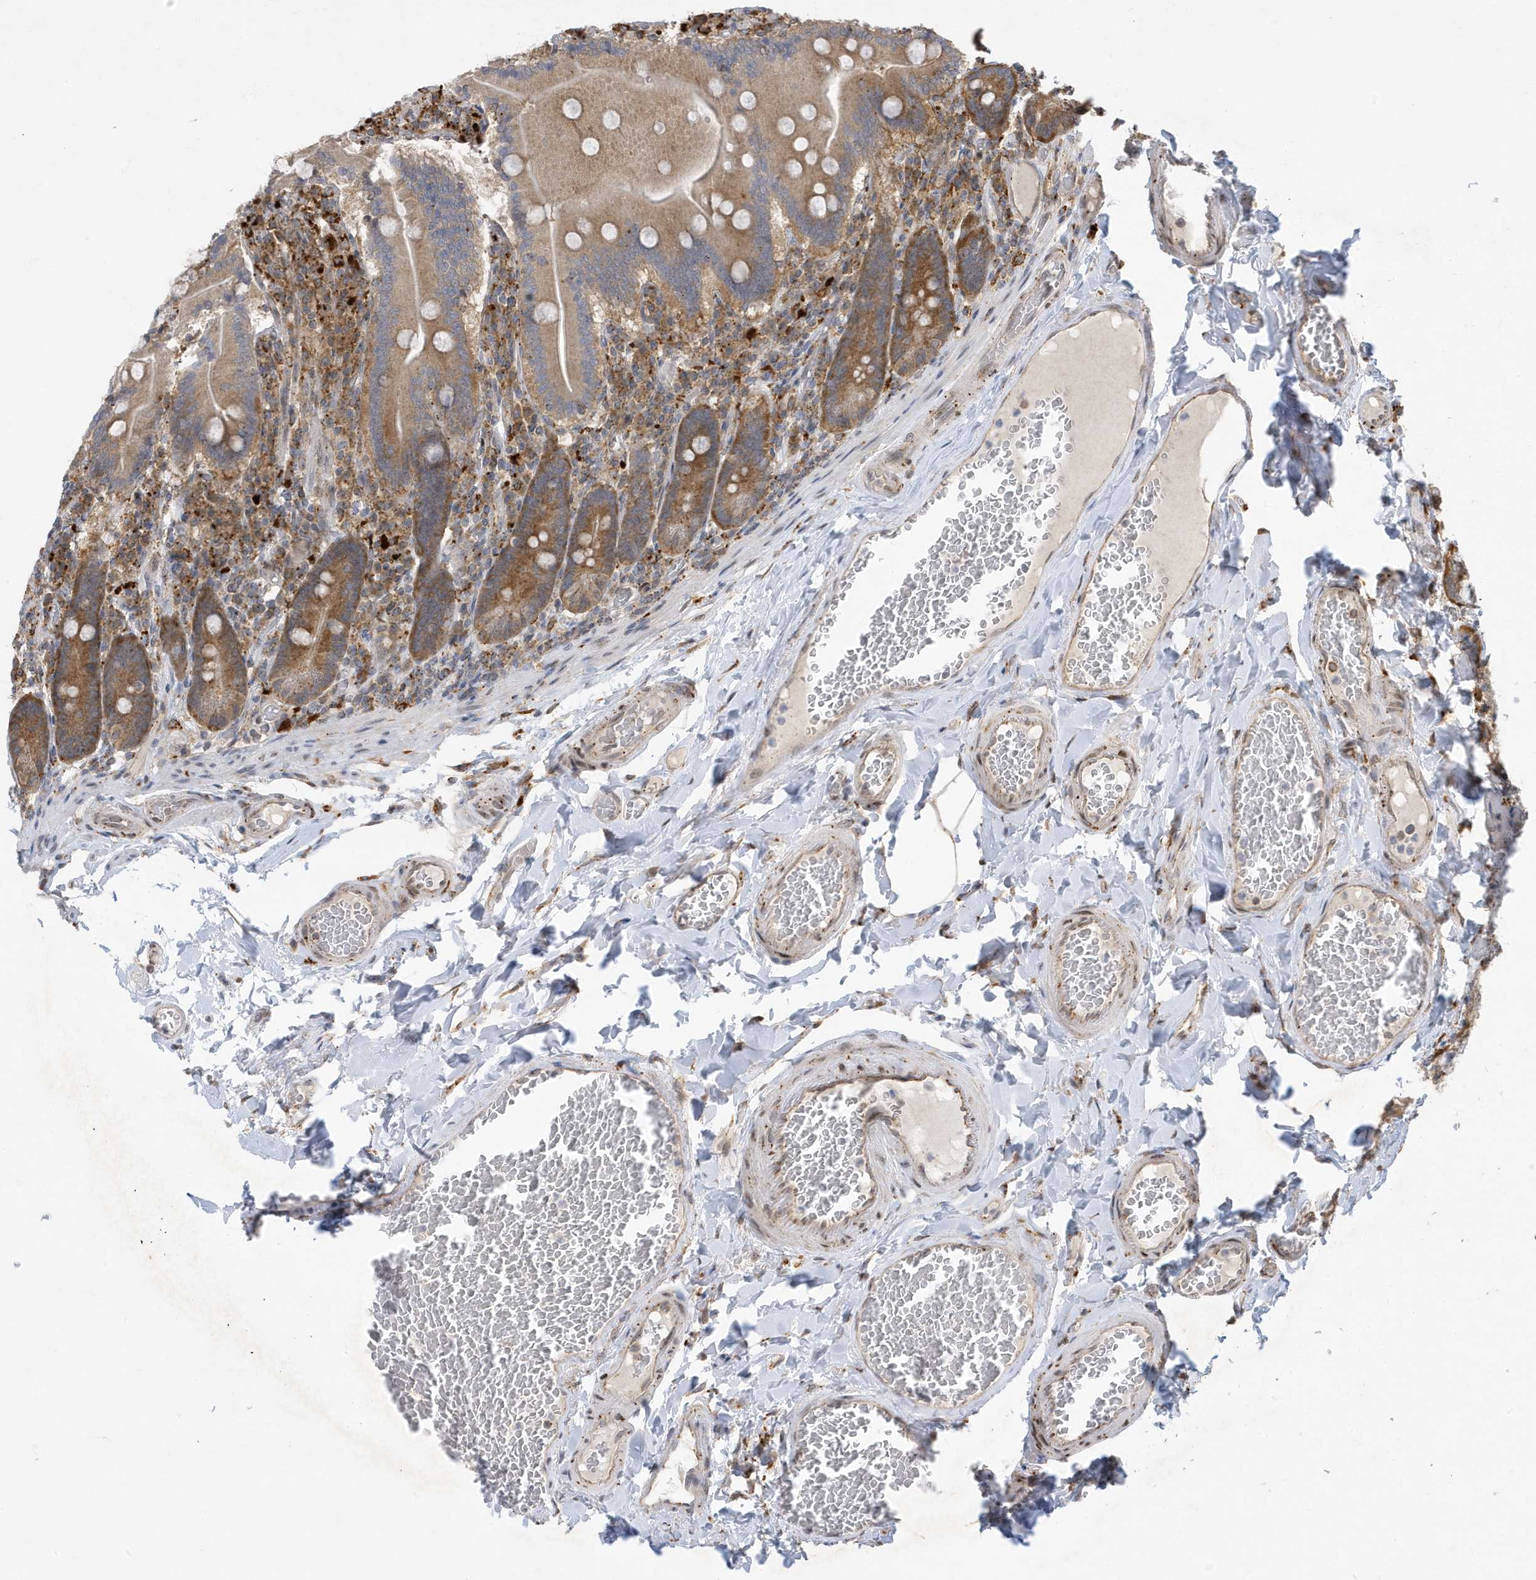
{"staining": {"intensity": "moderate", "quantity": ">75%", "location": "cytoplasmic/membranous"}, "tissue": "duodenum", "cell_type": "Glandular cells", "image_type": "normal", "snomed": [{"axis": "morphology", "description": "Normal tissue, NOS"}, {"axis": "topography", "description": "Duodenum"}], "caption": "Duodenum stained with DAB immunohistochemistry (IHC) displays medium levels of moderate cytoplasmic/membranous expression in approximately >75% of glandular cells. The protein is stained brown, and the nuclei are stained in blue (DAB IHC with brightfield microscopy, high magnification).", "gene": "ZNF507", "patient": {"sex": "female", "age": 62}}